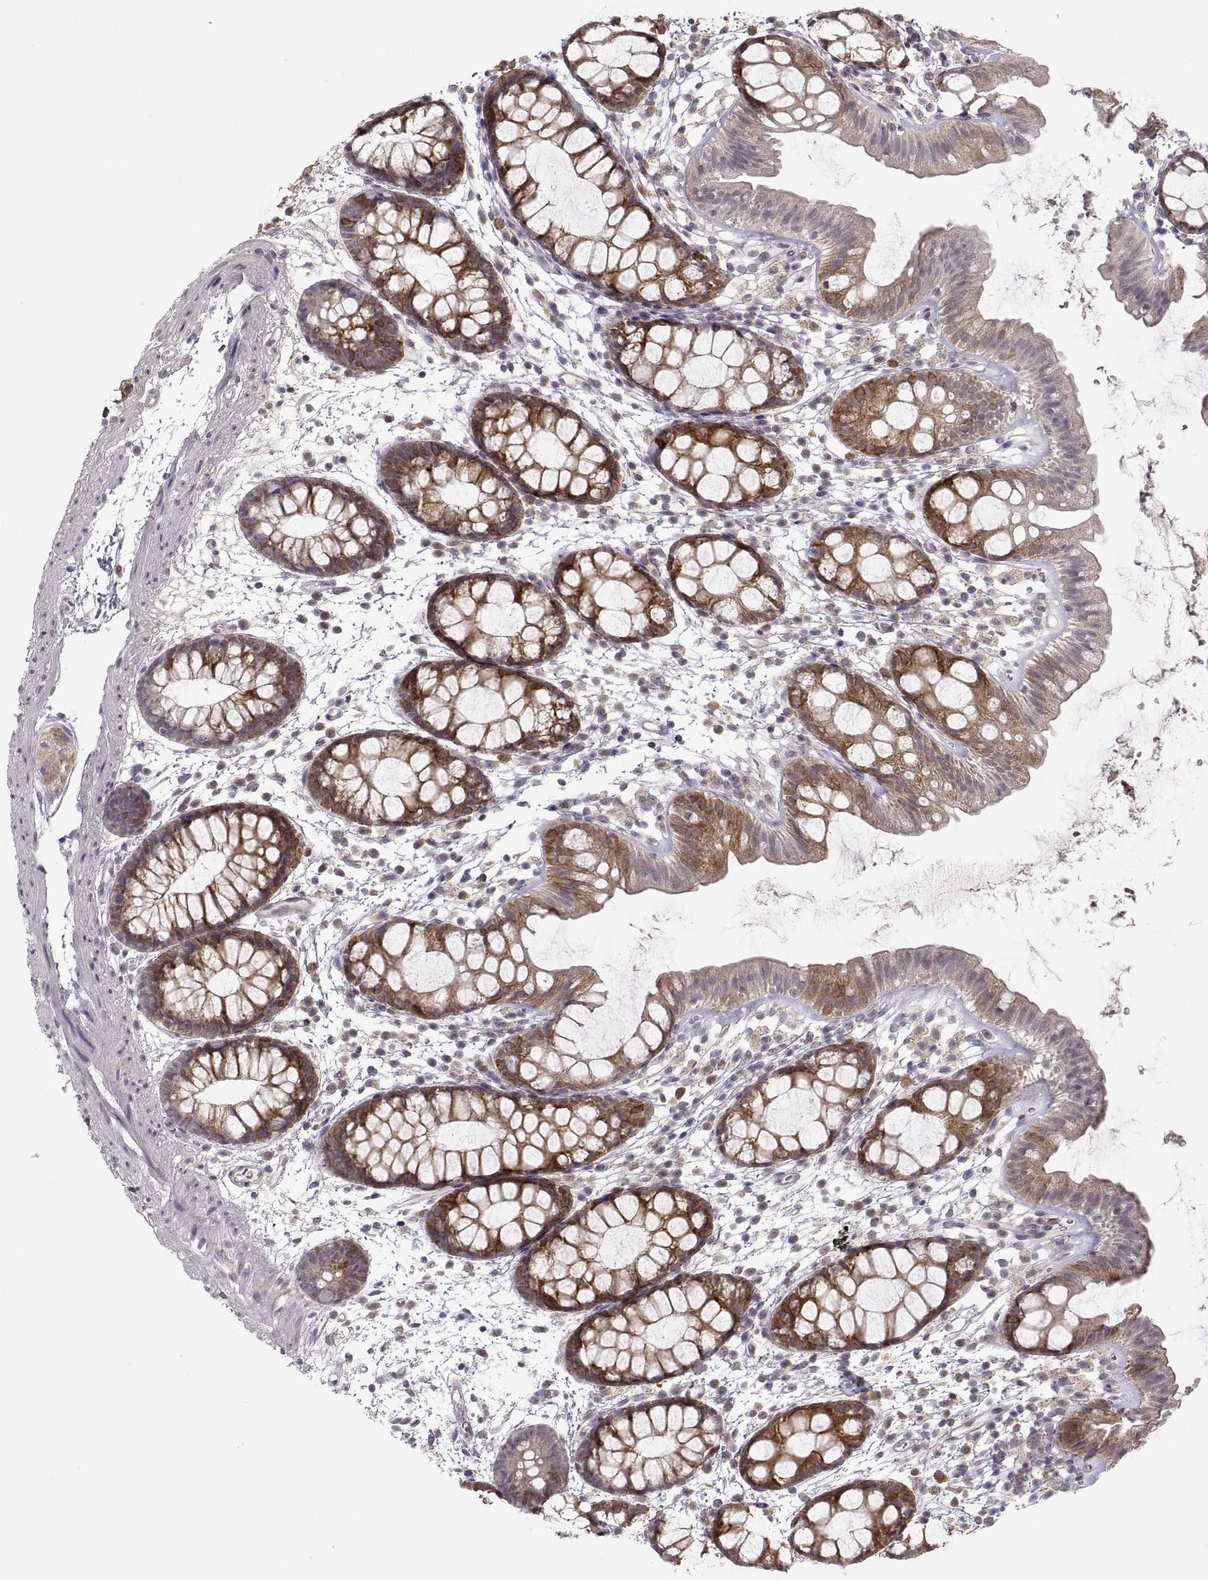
{"staining": {"intensity": "strong", "quantity": "25%-75%", "location": "cytoplasmic/membranous"}, "tissue": "rectum", "cell_type": "Glandular cells", "image_type": "normal", "snomed": [{"axis": "morphology", "description": "Normal tissue, NOS"}, {"axis": "topography", "description": "Rectum"}], "caption": "High-power microscopy captured an immunohistochemistry micrograph of unremarkable rectum, revealing strong cytoplasmic/membranous expression in about 25%-75% of glandular cells.", "gene": "HMGCR", "patient": {"sex": "male", "age": 57}}